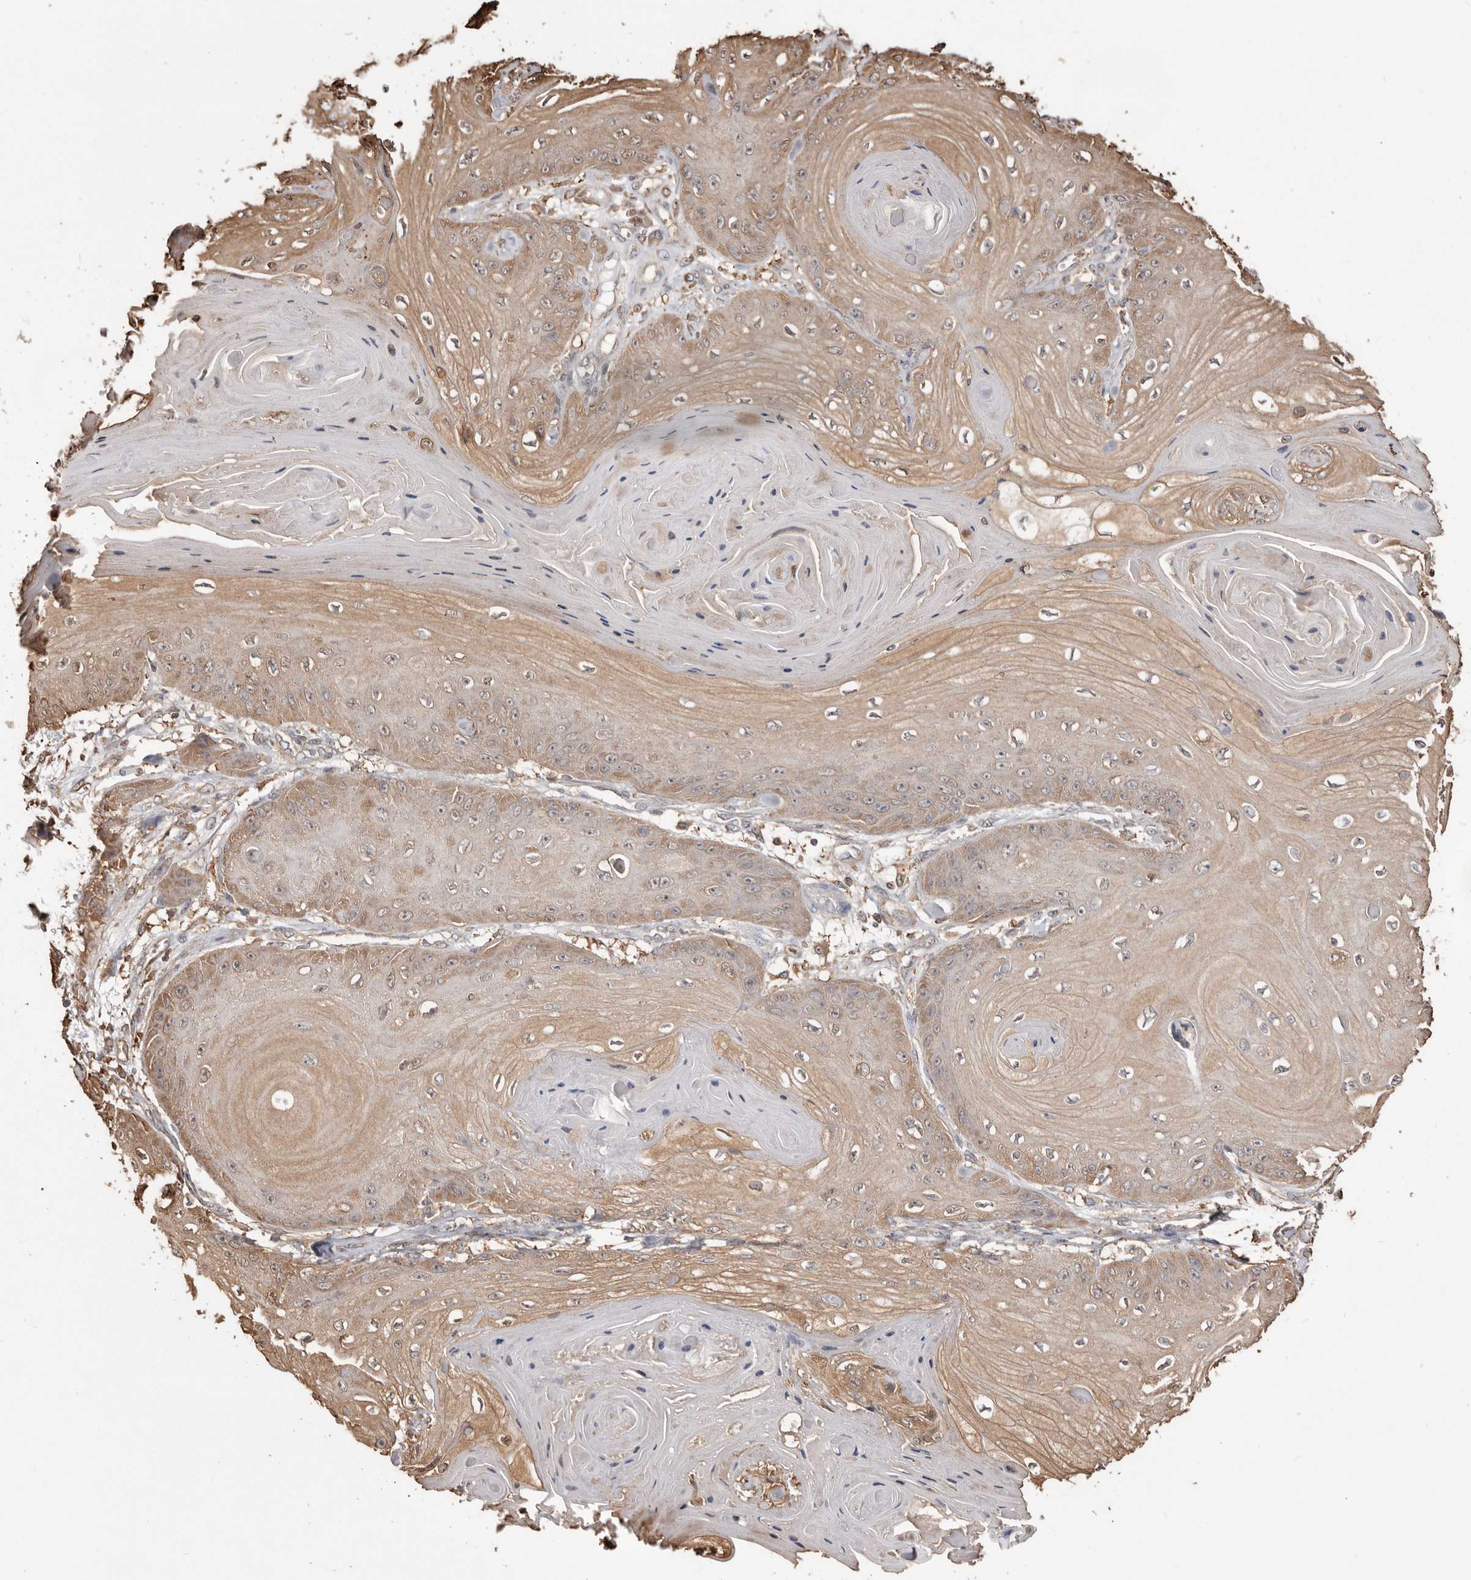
{"staining": {"intensity": "moderate", "quantity": ">75%", "location": "cytoplasmic/membranous"}, "tissue": "skin cancer", "cell_type": "Tumor cells", "image_type": "cancer", "snomed": [{"axis": "morphology", "description": "Squamous cell carcinoma, NOS"}, {"axis": "topography", "description": "Skin"}], "caption": "Protein expression analysis of skin cancer displays moderate cytoplasmic/membranous staining in approximately >75% of tumor cells.", "gene": "PKM", "patient": {"sex": "male", "age": 74}}